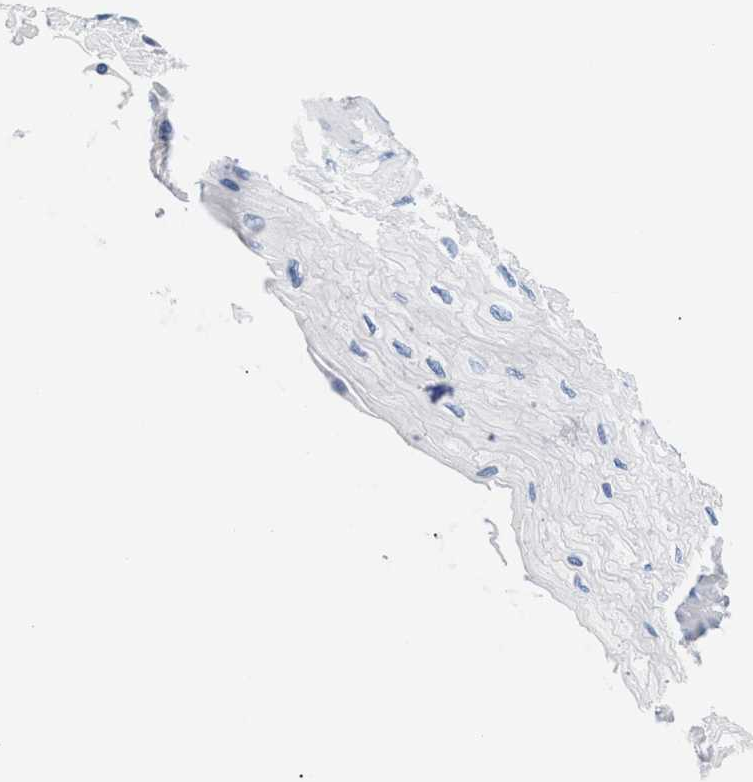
{"staining": {"intensity": "negative", "quantity": "none", "location": "none"}, "tissue": "esophagus", "cell_type": "Squamous epithelial cells", "image_type": "normal", "snomed": [{"axis": "morphology", "description": "Normal tissue, NOS"}, {"axis": "topography", "description": "Esophagus"}], "caption": "Immunohistochemistry (IHC) histopathology image of unremarkable esophagus: esophagus stained with DAB demonstrates no significant protein positivity in squamous epithelial cells.", "gene": "TACC3", "patient": {"sex": "female", "age": 72}}